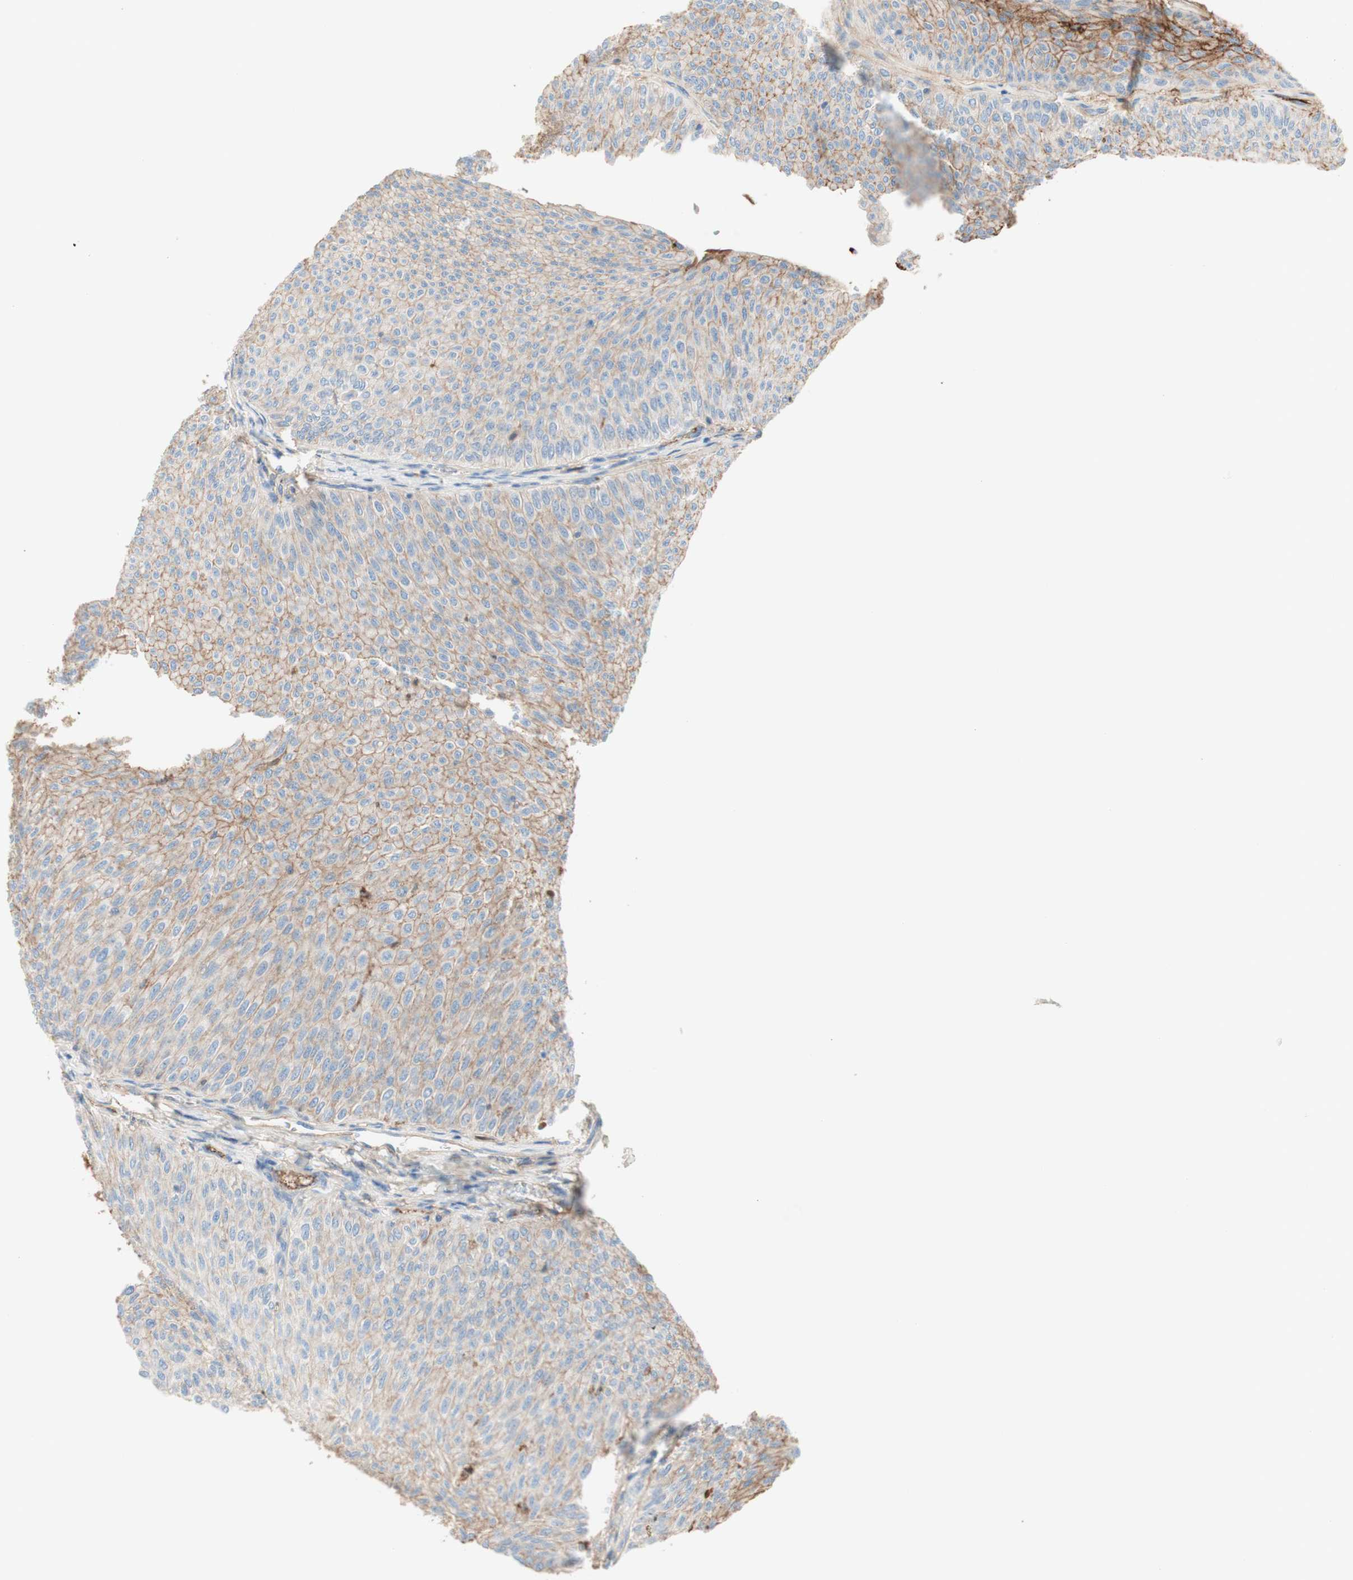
{"staining": {"intensity": "moderate", "quantity": "25%-75%", "location": "cytoplasmic/membranous"}, "tissue": "urothelial cancer", "cell_type": "Tumor cells", "image_type": "cancer", "snomed": [{"axis": "morphology", "description": "Urothelial carcinoma, Low grade"}, {"axis": "topography", "description": "Urinary bladder"}], "caption": "Immunohistochemical staining of human urothelial carcinoma (low-grade) reveals moderate cytoplasmic/membranous protein staining in about 25%-75% of tumor cells. The staining was performed using DAB (3,3'-diaminobenzidine), with brown indicating positive protein expression. Nuclei are stained blue with hematoxylin.", "gene": "KNG1", "patient": {"sex": "male", "age": 78}}